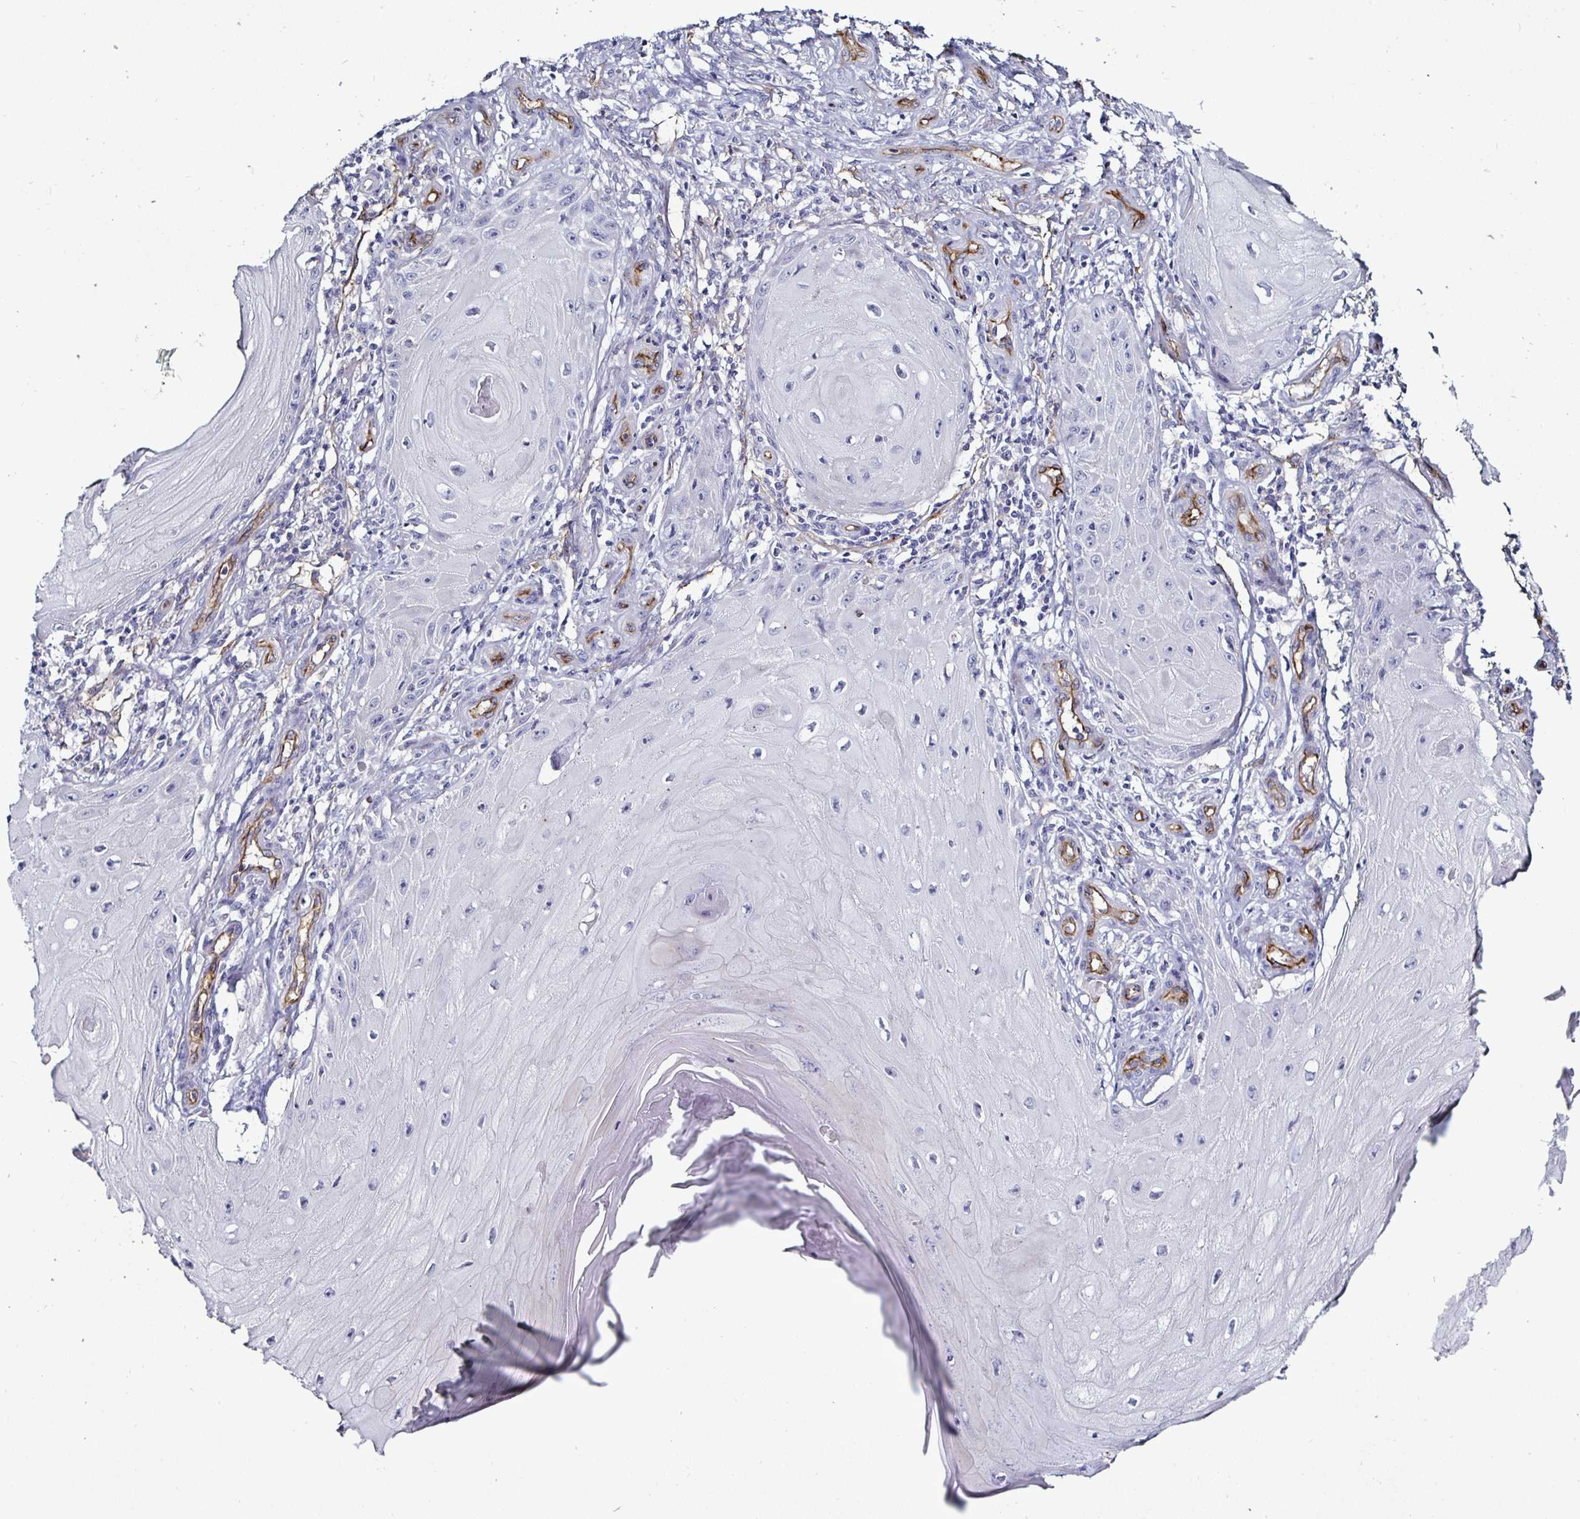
{"staining": {"intensity": "negative", "quantity": "none", "location": "none"}, "tissue": "skin cancer", "cell_type": "Tumor cells", "image_type": "cancer", "snomed": [{"axis": "morphology", "description": "Squamous cell carcinoma, NOS"}, {"axis": "topography", "description": "Skin"}], "caption": "This is an IHC micrograph of human skin squamous cell carcinoma. There is no expression in tumor cells.", "gene": "ACSBG2", "patient": {"sex": "female", "age": 77}}